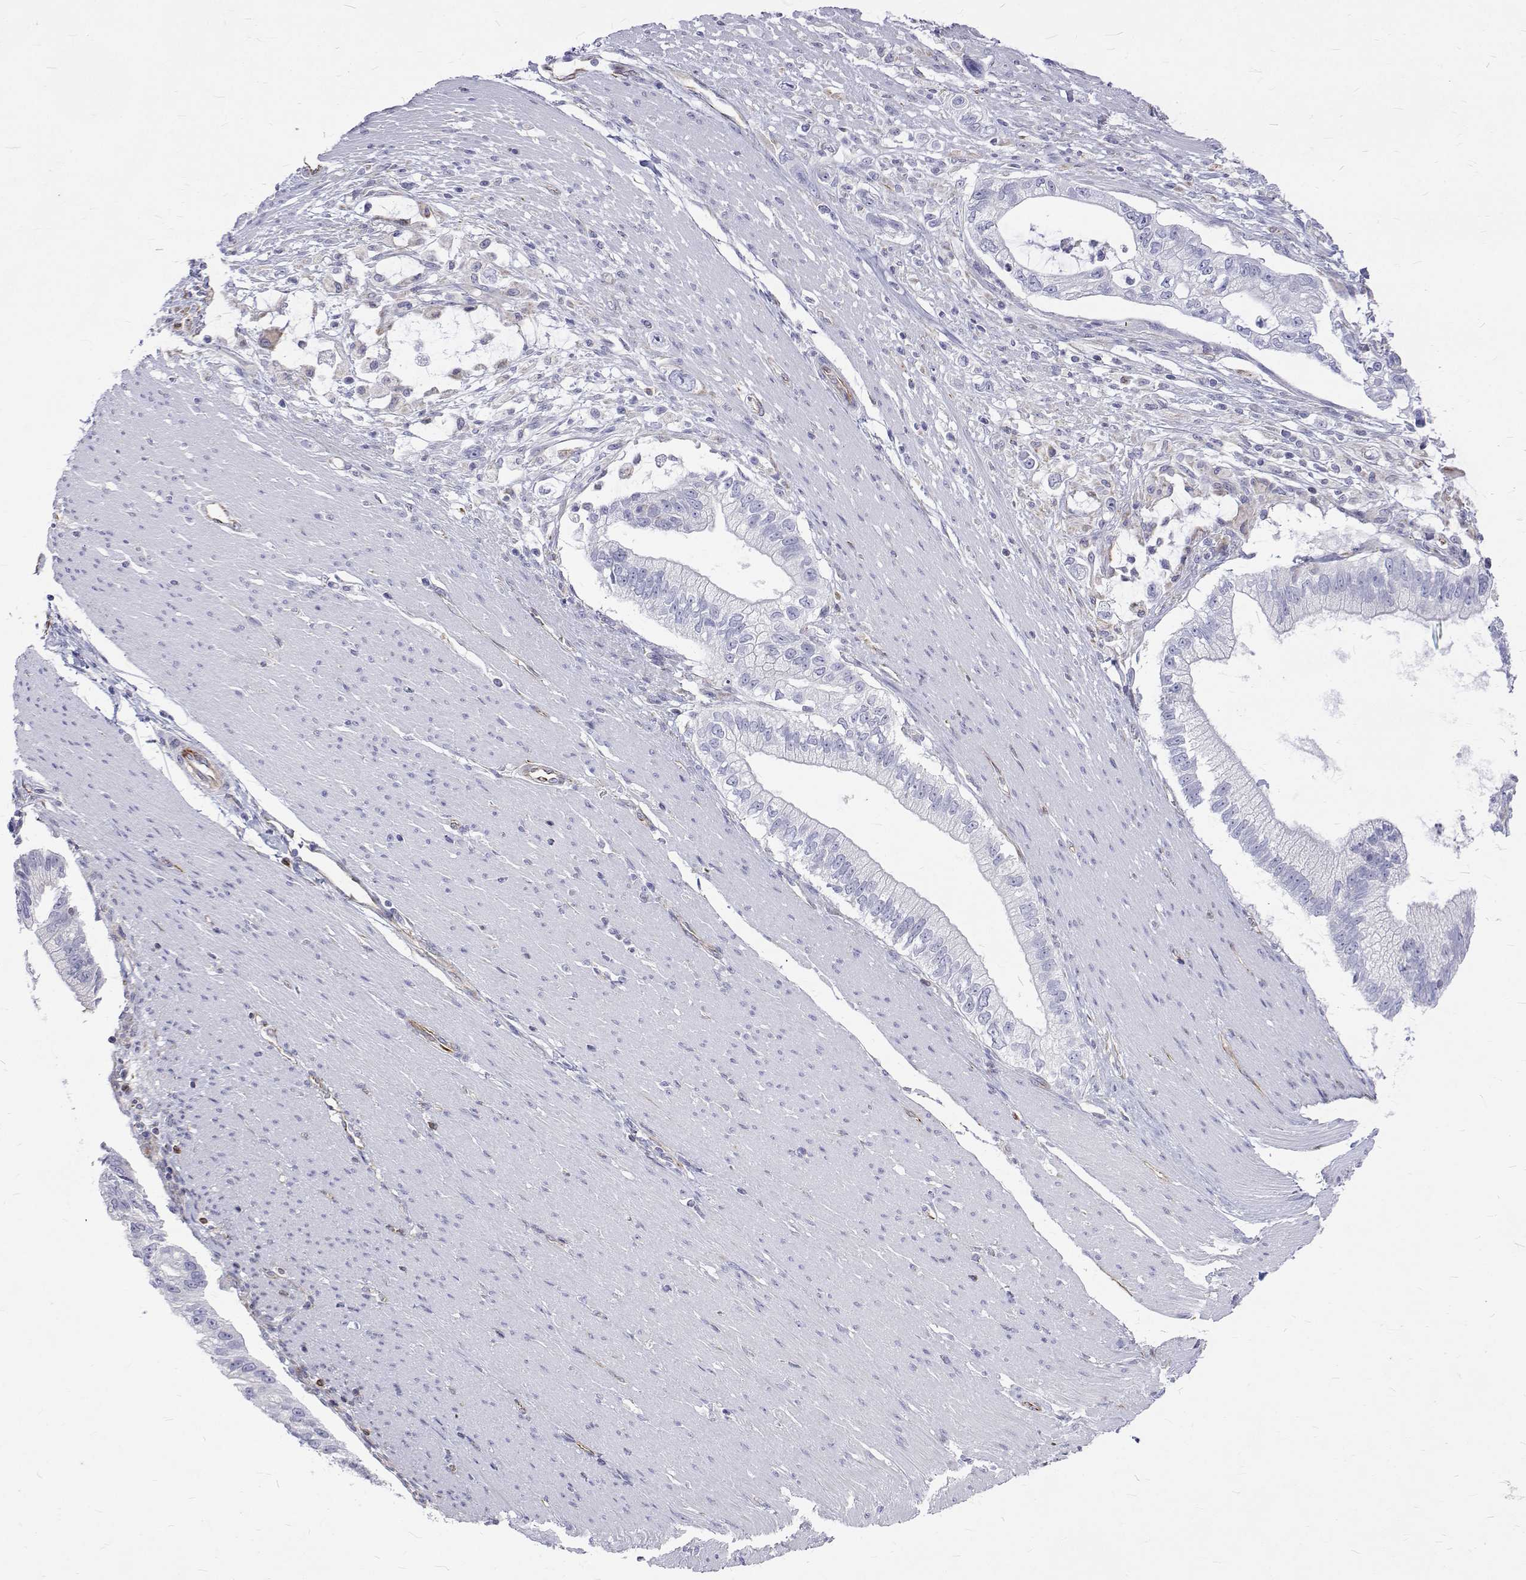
{"staining": {"intensity": "negative", "quantity": "none", "location": "none"}, "tissue": "pancreatic cancer", "cell_type": "Tumor cells", "image_type": "cancer", "snomed": [{"axis": "morphology", "description": "Adenocarcinoma, NOS"}, {"axis": "topography", "description": "Pancreas"}], "caption": "Histopathology image shows no significant protein positivity in tumor cells of pancreatic adenocarcinoma.", "gene": "OPRPN", "patient": {"sex": "male", "age": 70}}